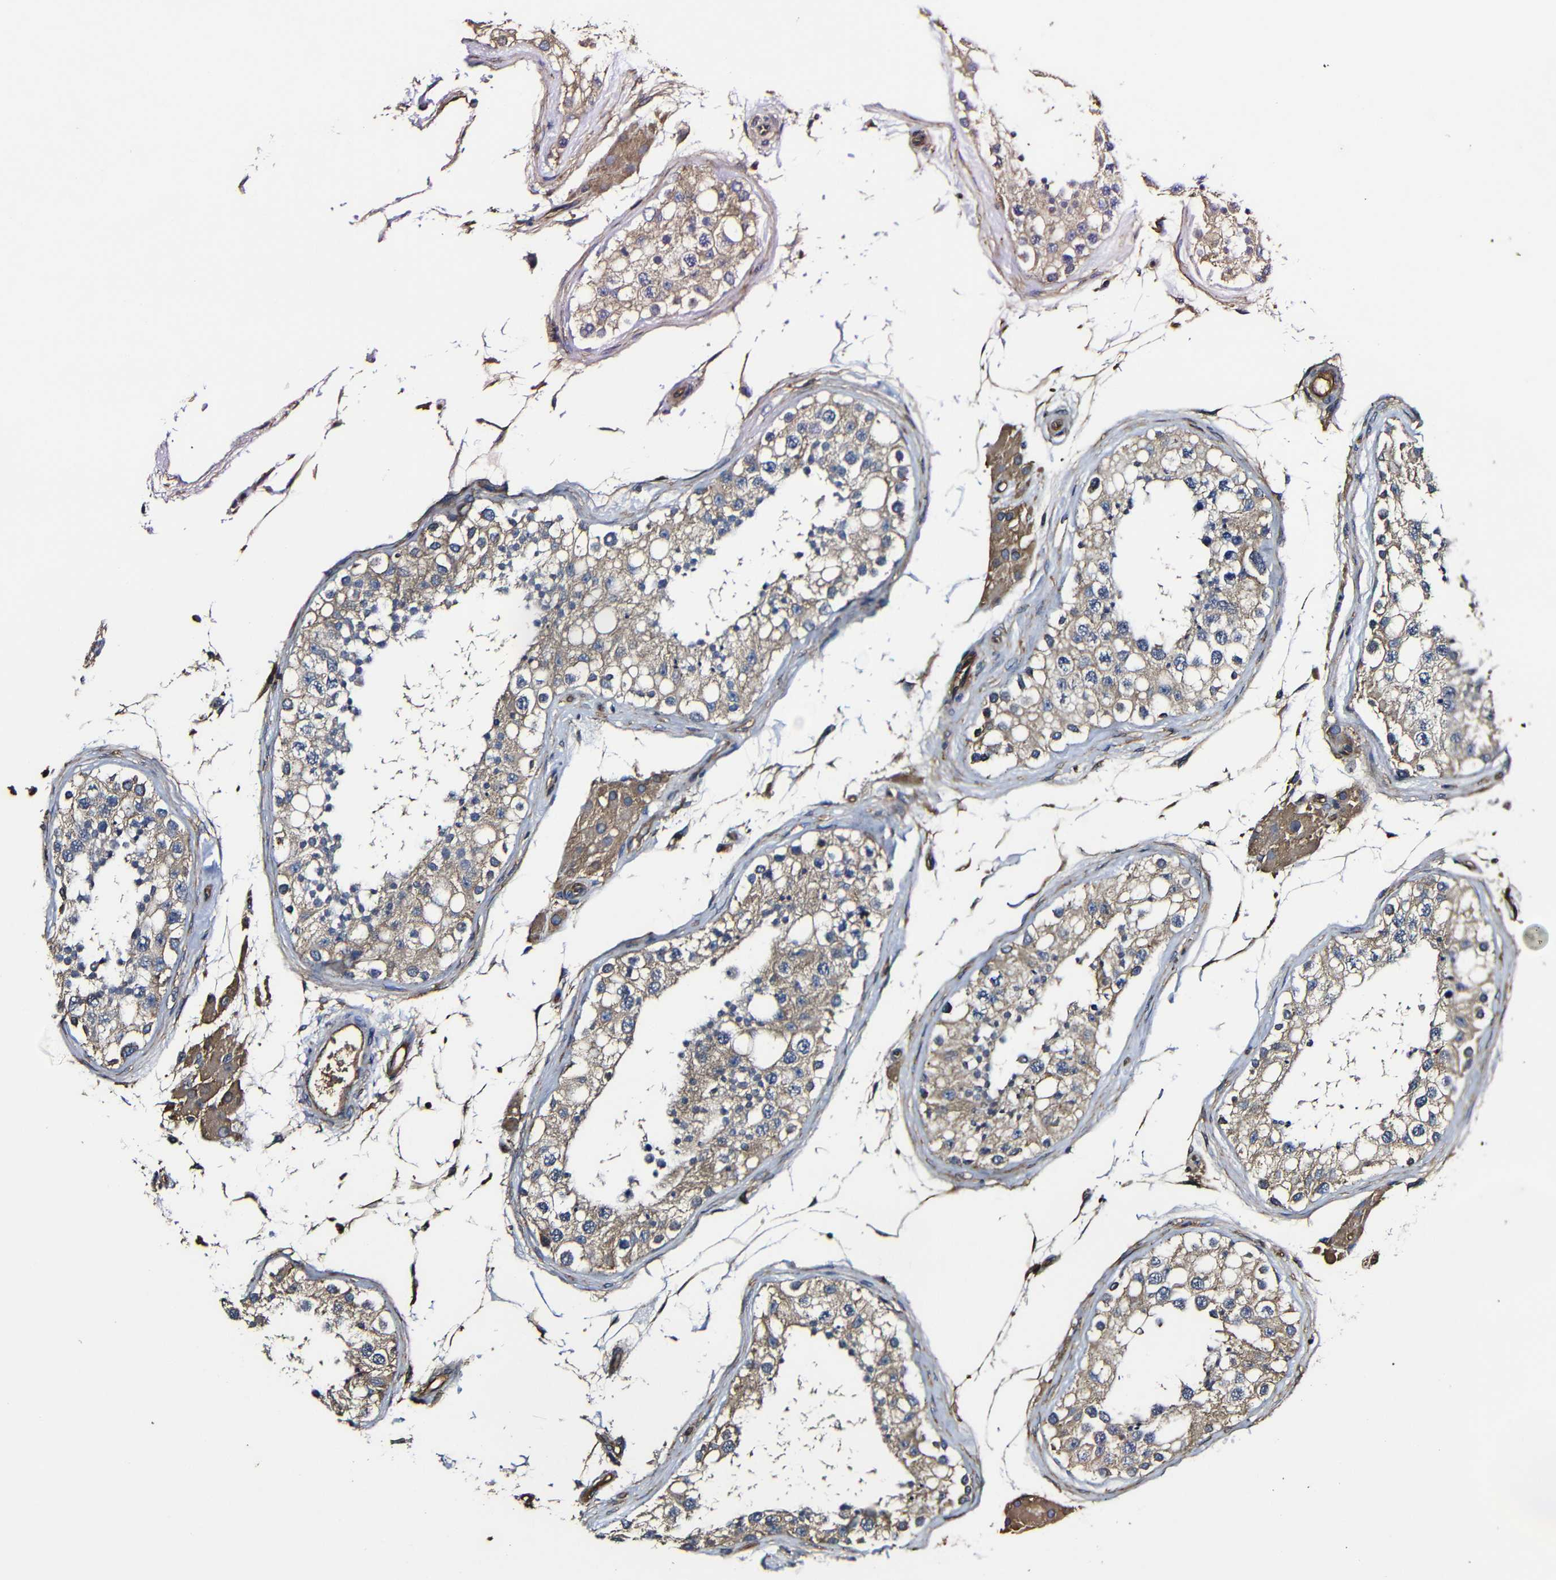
{"staining": {"intensity": "moderate", "quantity": ">75%", "location": "cytoplasmic/membranous,nuclear"}, "tissue": "testis", "cell_type": "Cells in seminiferous ducts", "image_type": "normal", "snomed": [{"axis": "morphology", "description": "Normal tissue, NOS"}, {"axis": "topography", "description": "Testis"}], "caption": "Protein staining reveals moderate cytoplasmic/membranous,nuclear staining in approximately >75% of cells in seminiferous ducts in benign testis.", "gene": "MSN", "patient": {"sex": "male", "age": 68}}